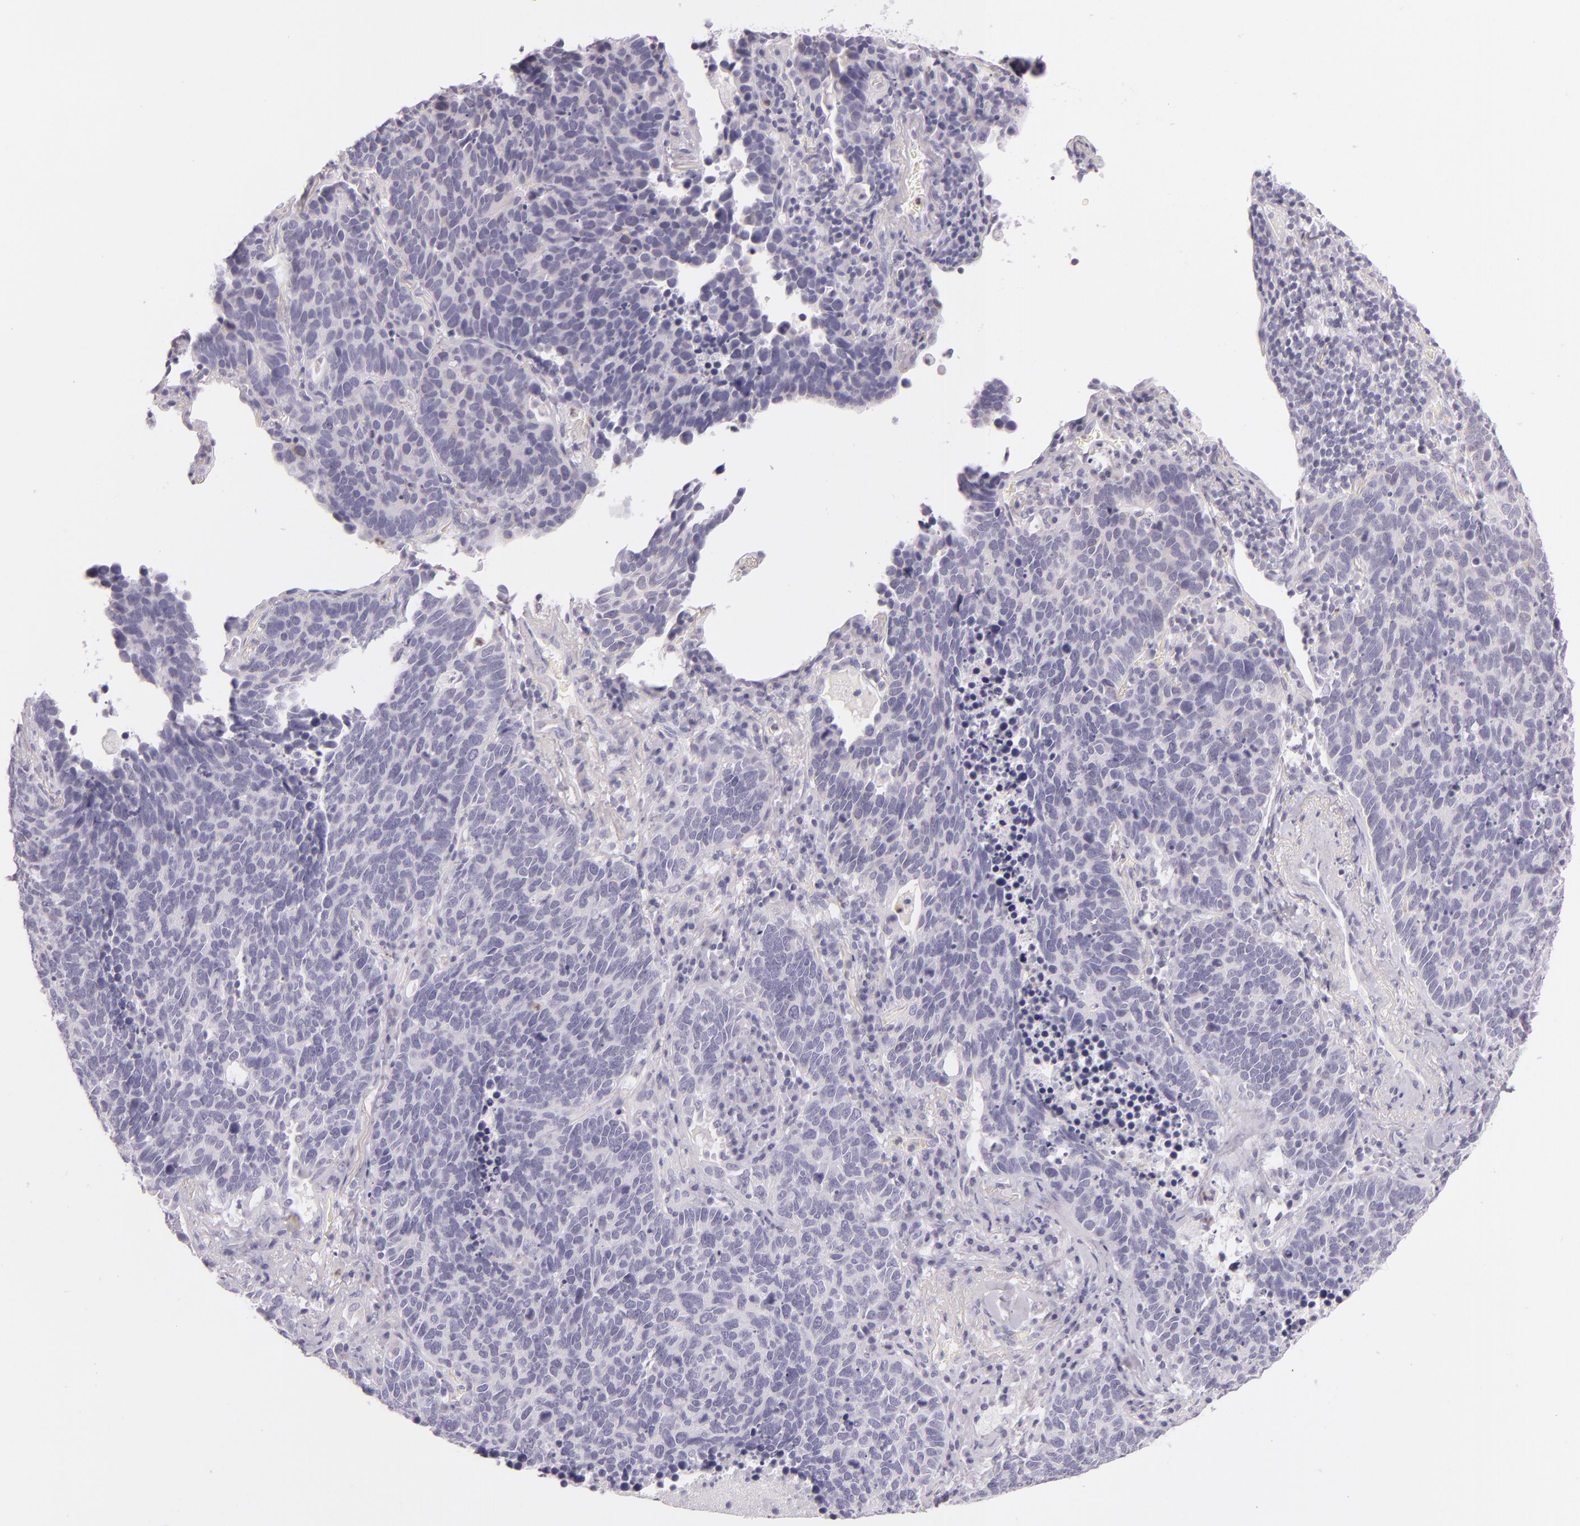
{"staining": {"intensity": "negative", "quantity": "none", "location": "none"}, "tissue": "lung cancer", "cell_type": "Tumor cells", "image_type": "cancer", "snomed": [{"axis": "morphology", "description": "Neoplasm, malignant, NOS"}, {"axis": "topography", "description": "Lung"}], "caption": "Image shows no significant protein positivity in tumor cells of lung neoplasm (malignant). (DAB (3,3'-diaminobenzidine) immunohistochemistry visualized using brightfield microscopy, high magnification).", "gene": "CBS", "patient": {"sex": "female", "age": 75}}